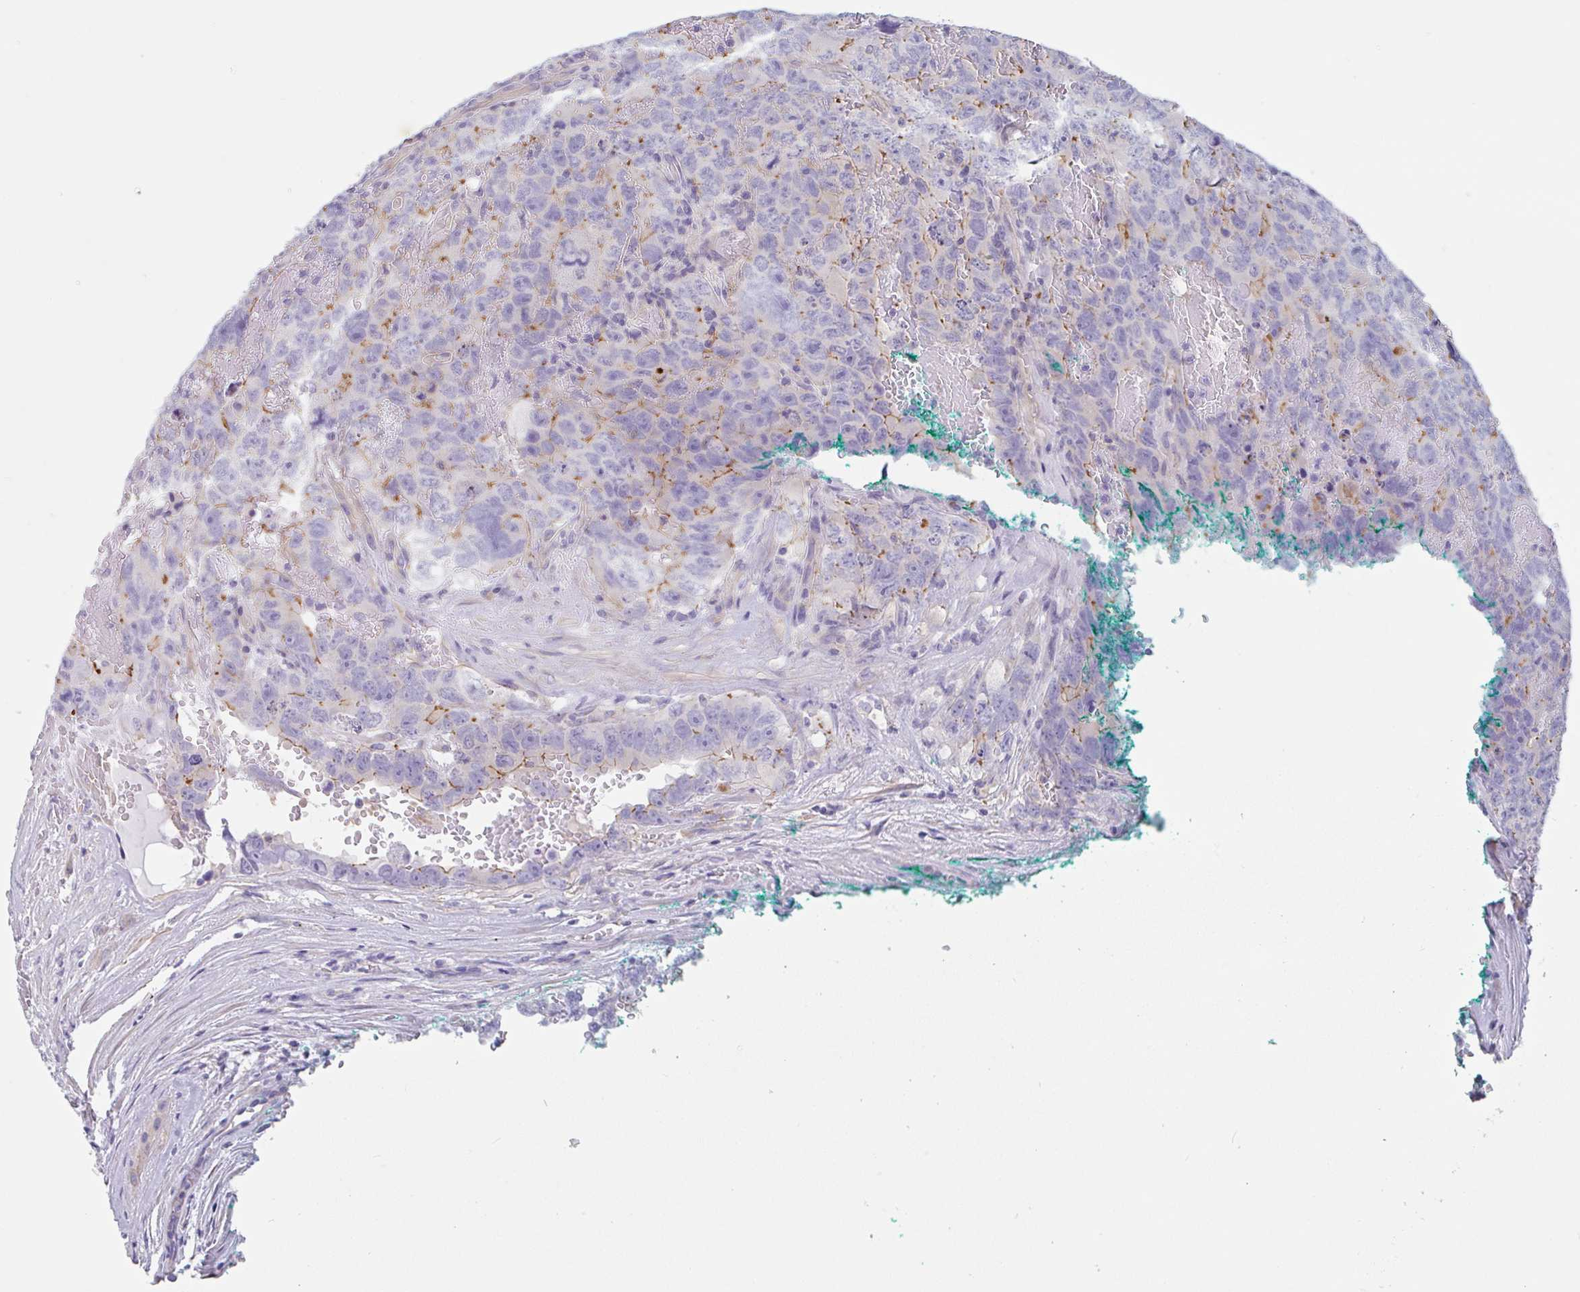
{"staining": {"intensity": "moderate", "quantity": "<25%", "location": "cytoplasmic/membranous"}, "tissue": "testis cancer", "cell_type": "Tumor cells", "image_type": "cancer", "snomed": [{"axis": "morphology", "description": "Carcinoma, Embryonal, NOS"}, {"axis": "topography", "description": "Testis"}], "caption": "This histopathology image exhibits immunohistochemistry (IHC) staining of testis embryonal carcinoma, with low moderate cytoplasmic/membranous staining in approximately <25% of tumor cells.", "gene": "LENG9", "patient": {"sex": "male", "age": 45}}